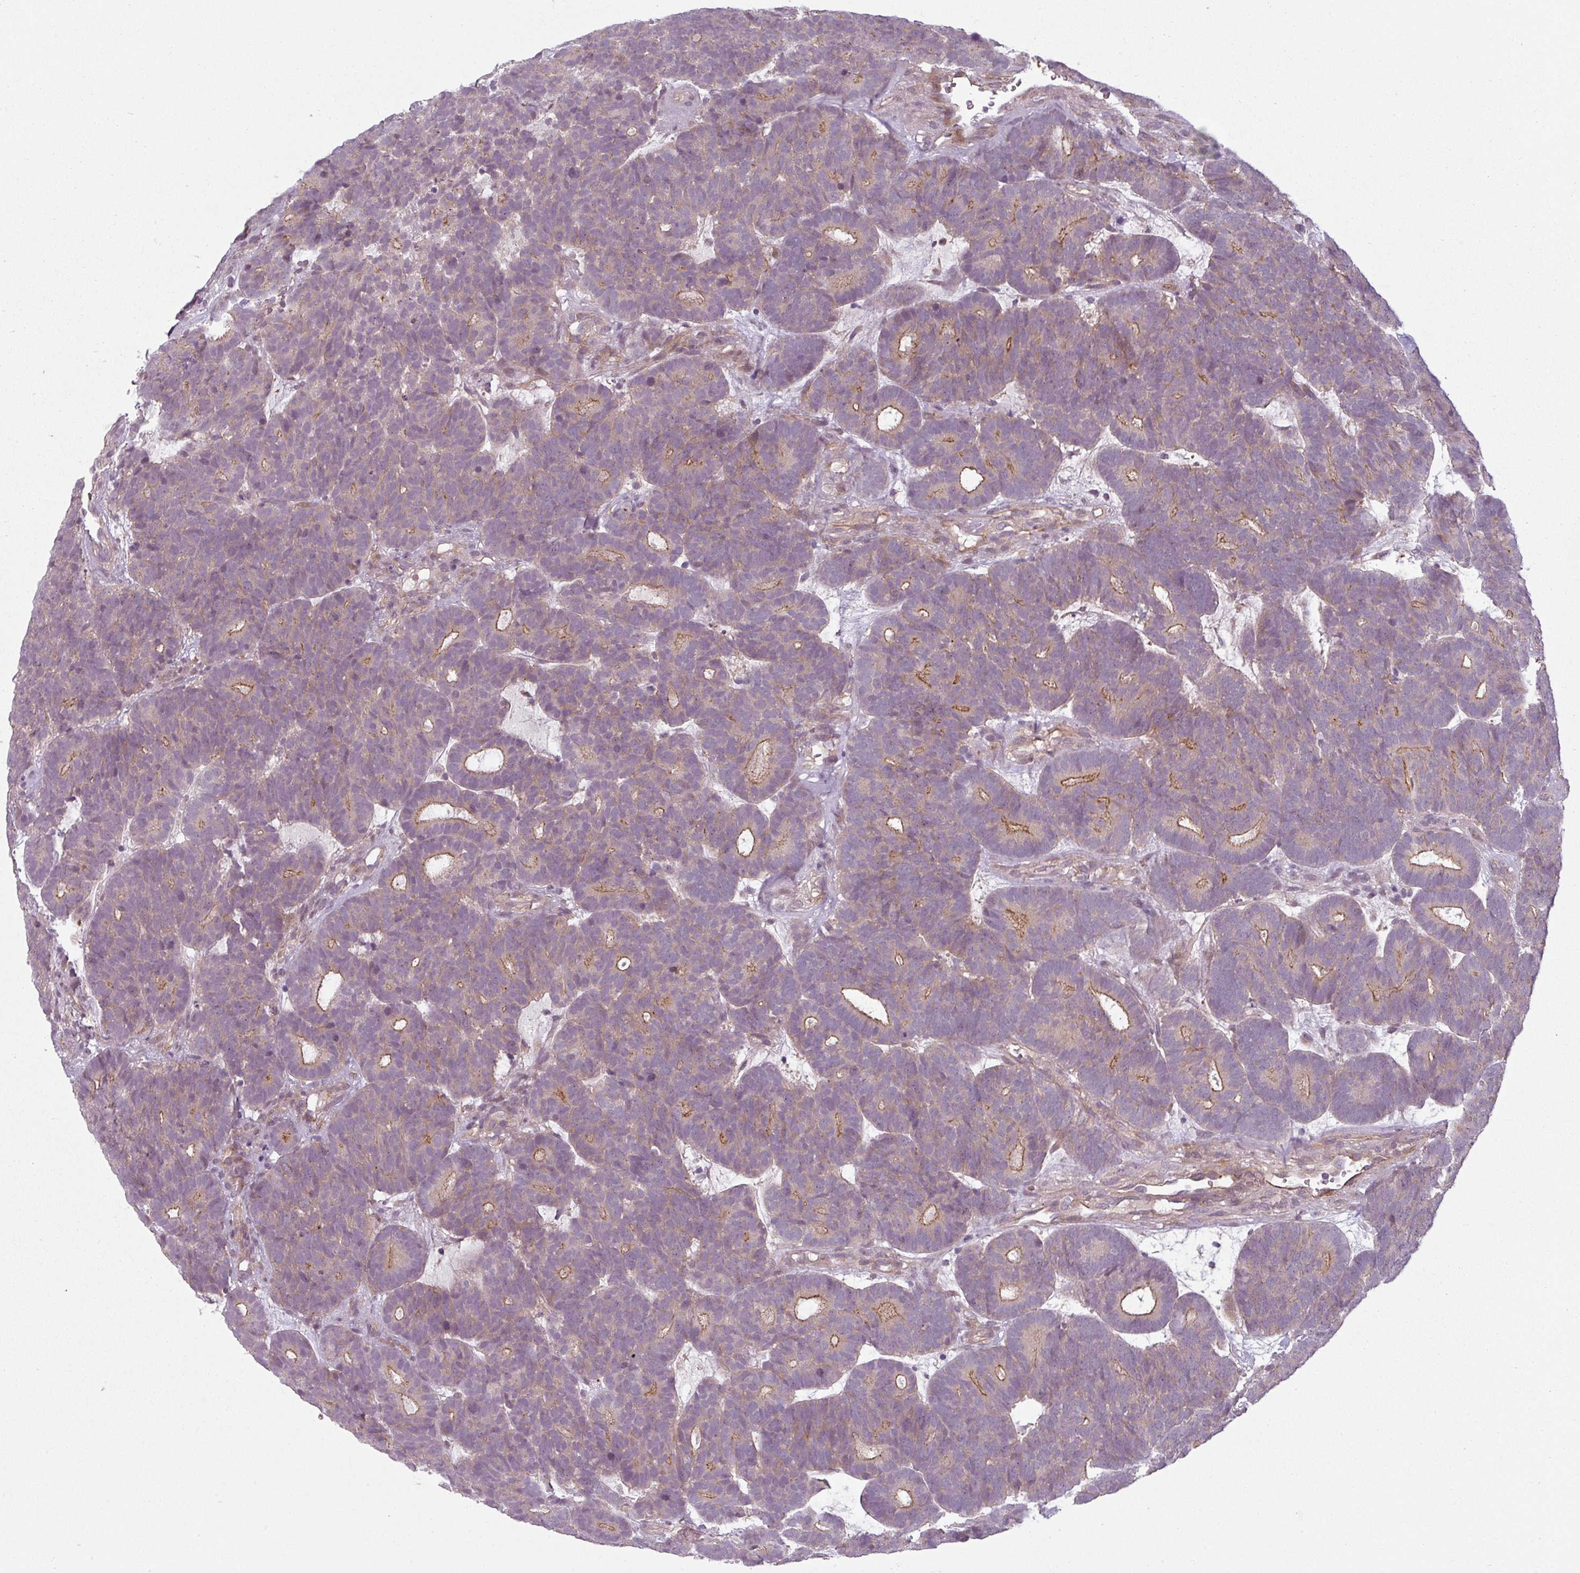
{"staining": {"intensity": "moderate", "quantity": "25%-75%", "location": "cytoplasmic/membranous"}, "tissue": "head and neck cancer", "cell_type": "Tumor cells", "image_type": "cancer", "snomed": [{"axis": "morphology", "description": "Adenocarcinoma, NOS"}, {"axis": "topography", "description": "Head-Neck"}], "caption": "Immunohistochemistry micrograph of neoplastic tissue: head and neck cancer stained using immunohistochemistry (IHC) shows medium levels of moderate protein expression localized specifically in the cytoplasmic/membranous of tumor cells, appearing as a cytoplasmic/membranous brown color.", "gene": "SLC16A9", "patient": {"sex": "female", "age": 81}}